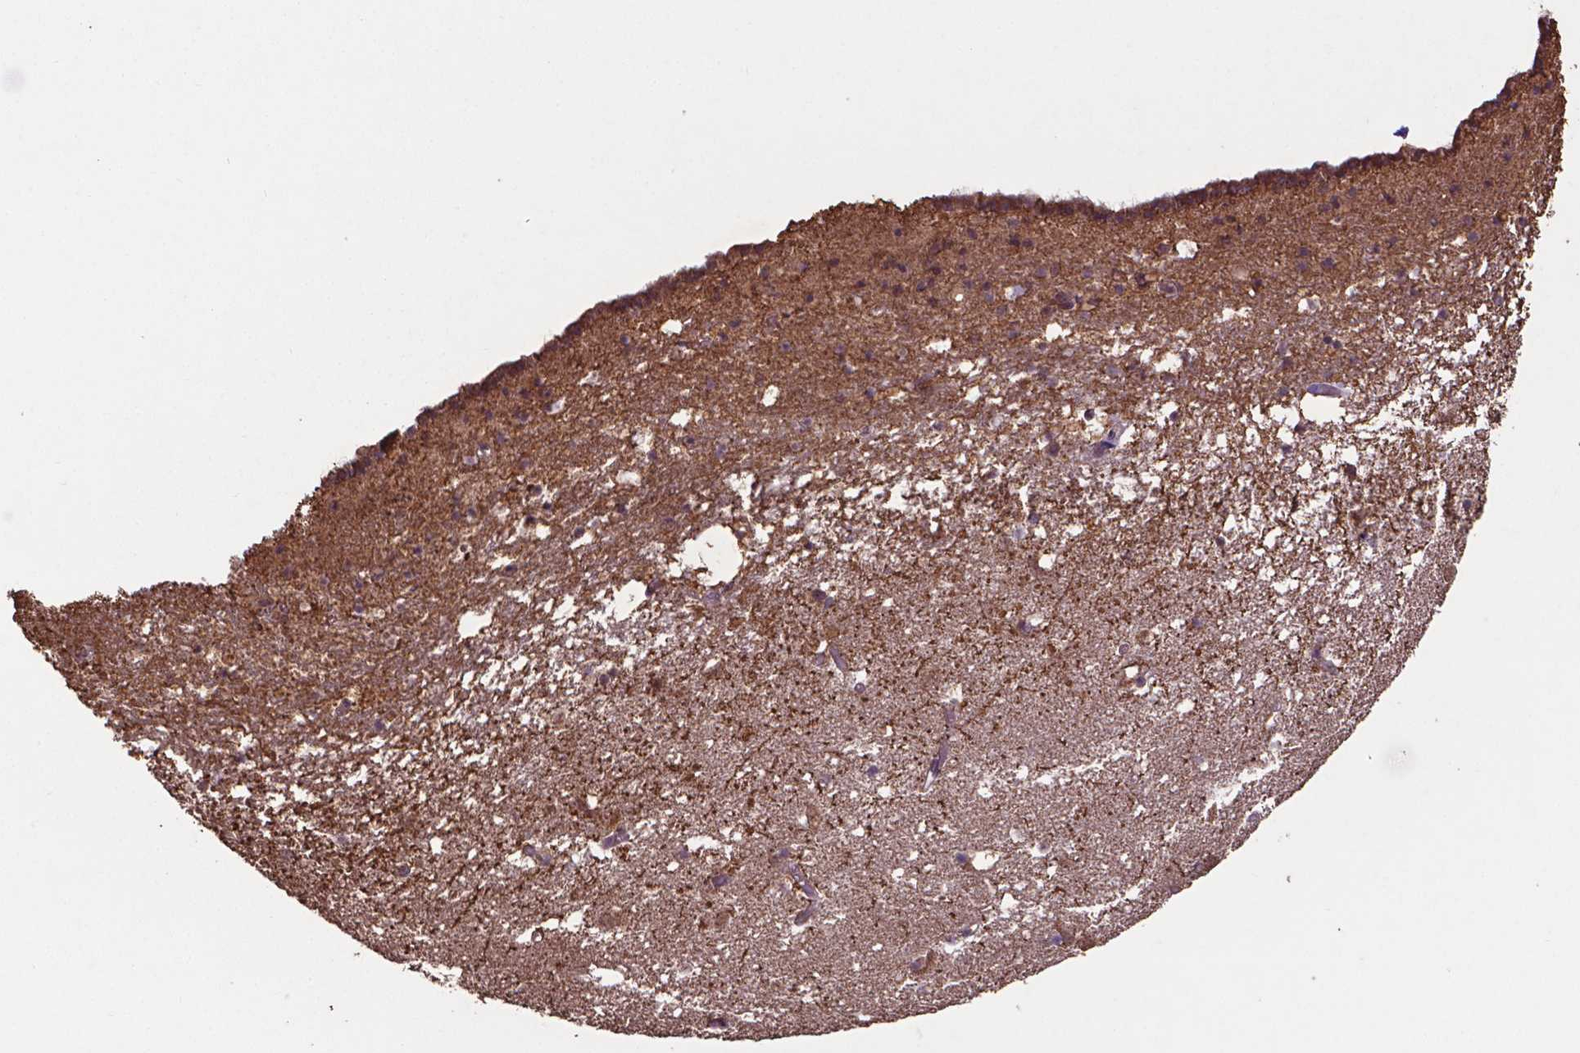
{"staining": {"intensity": "negative", "quantity": "none", "location": "none"}, "tissue": "caudate", "cell_type": "Glial cells", "image_type": "normal", "snomed": [{"axis": "morphology", "description": "Normal tissue, NOS"}, {"axis": "topography", "description": "Lateral ventricle wall"}], "caption": "A high-resolution photomicrograph shows immunohistochemistry (IHC) staining of unremarkable caudate, which shows no significant expression in glial cells.", "gene": "DCAF1", "patient": {"sex": "female", "age": 42}}